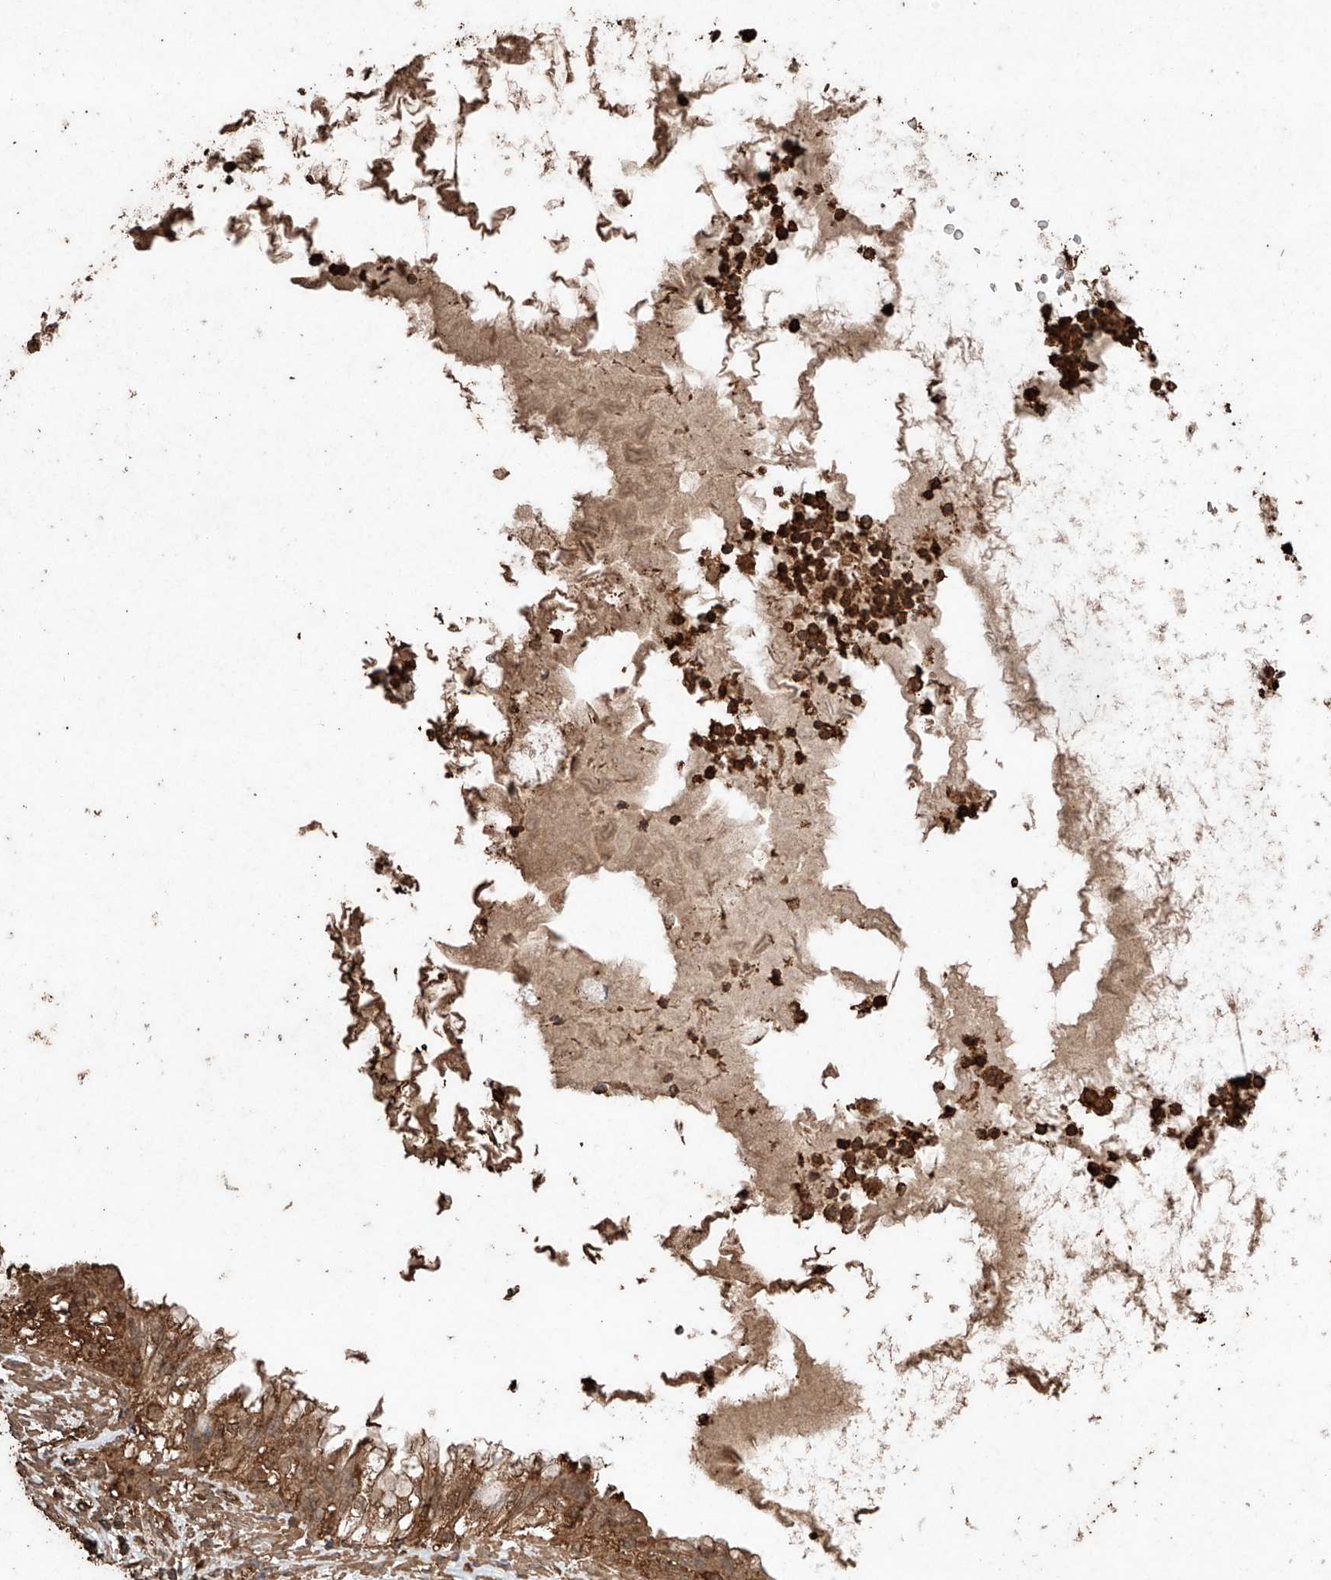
{"staining": {"intensity": "moderate", "quantity": ">75%", "location": "cytoplasmic/membranous"}, "tissue": "lung cancer", "cell_type": "Tumor cells", "image_type": "cancer", "snomed": [{"axis": "morphology", "description": "Adenocarcinoma, NOS"}, {"axis": "topography", "description": "Lung"}], "caption": "Immunohistochemistry of human adenocarcinoma (lung) exhibits medium levels of moderate cytoplasmic/membranous positivity in about >75% of tumor cells.", "gene": "M6PR", "patient": {"sex": "female", "age": 70}}